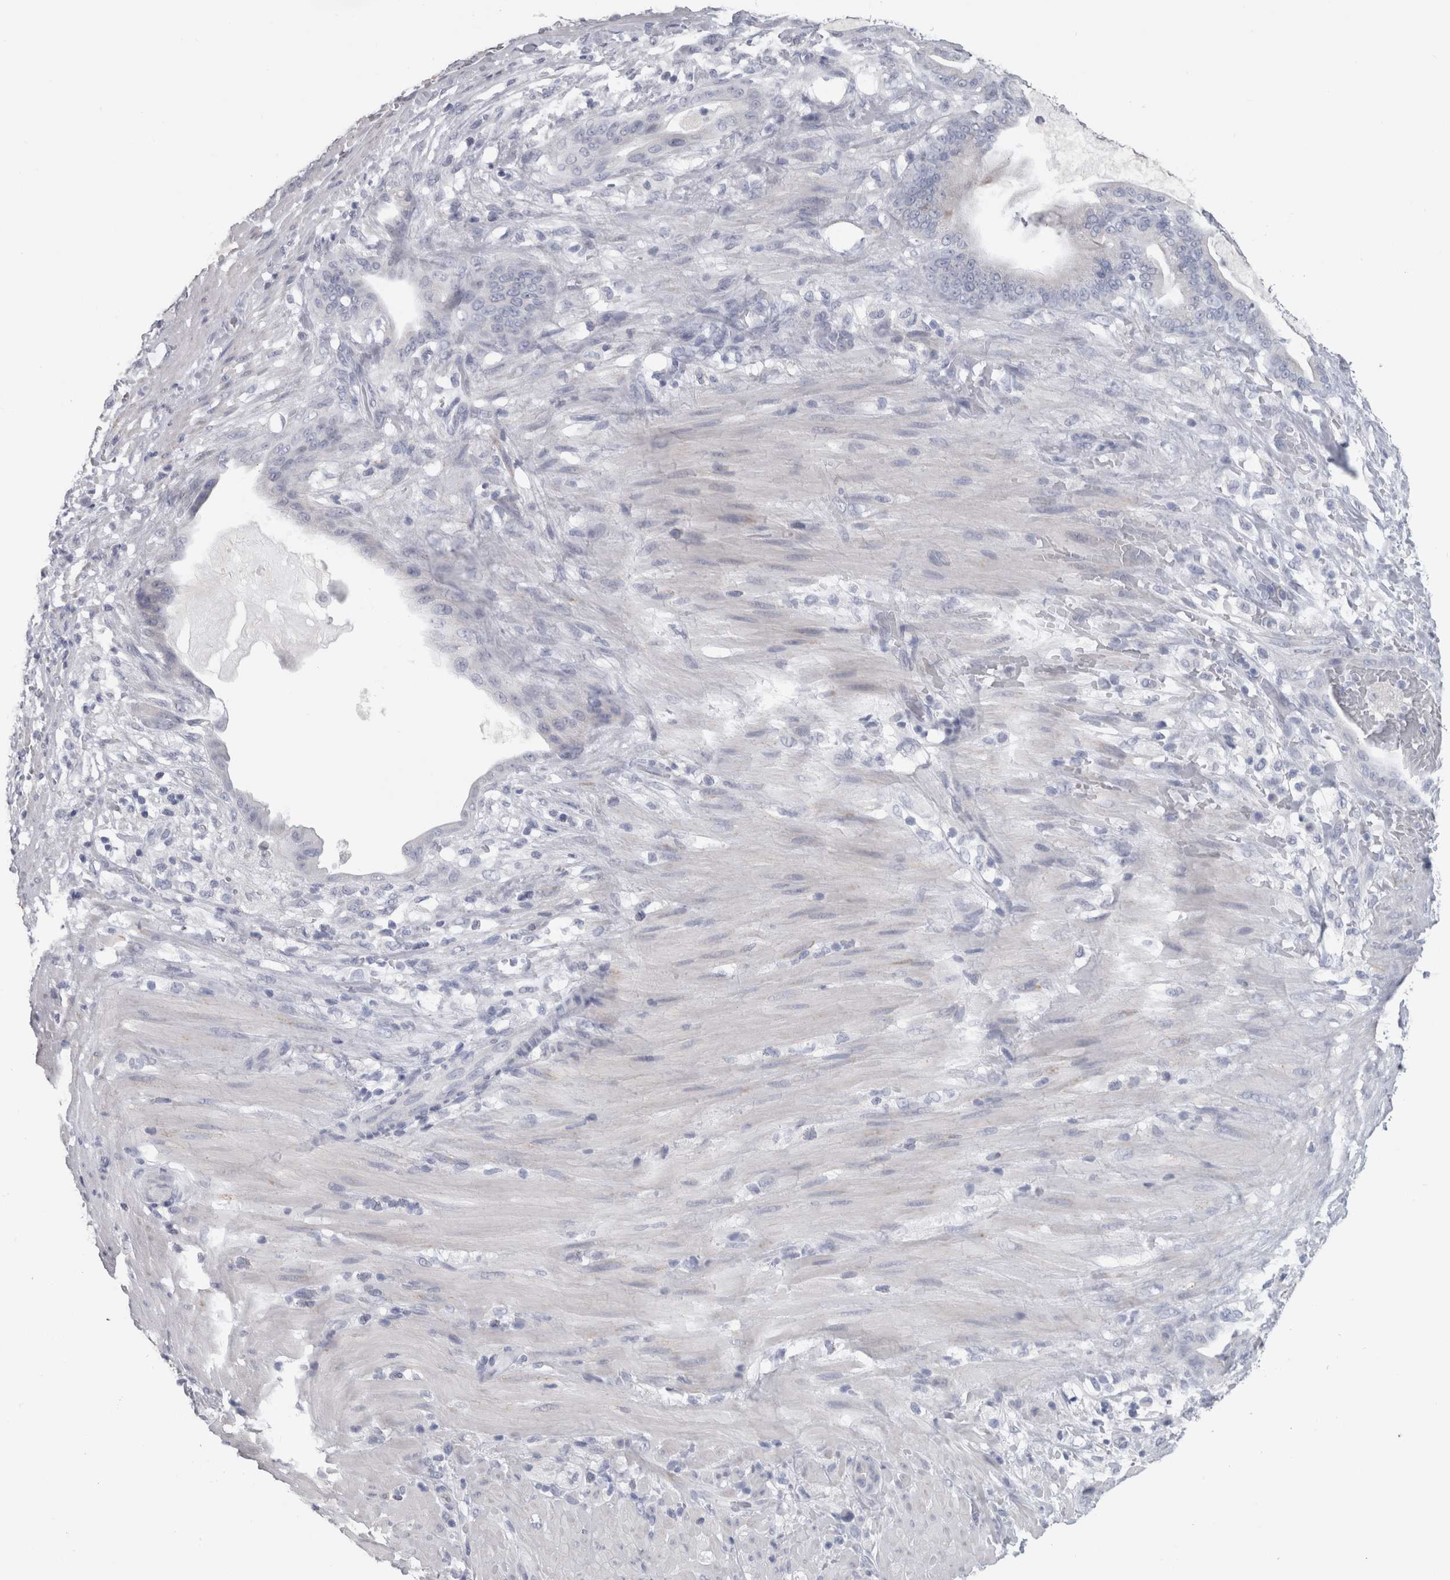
{"staining": {"intensity": "negative", "quantity": "none", "location": "none"}, "tissue": "pancreatic cancer", "cell_type": "Tumor cells", "image_type": "cancer", "snomed": [{"axis": "morphology", "description": "Adenocarcinoma, NOS"}, {"axis": "topography", "description": "Pancreas"}], "caption": "This is an IHC photomicrograph of human adenocarcinoma (pancreatic). There is no positivity in tumor cells.", "gene": "MSMB", "patient": {"sex": "male", "age": 63}}